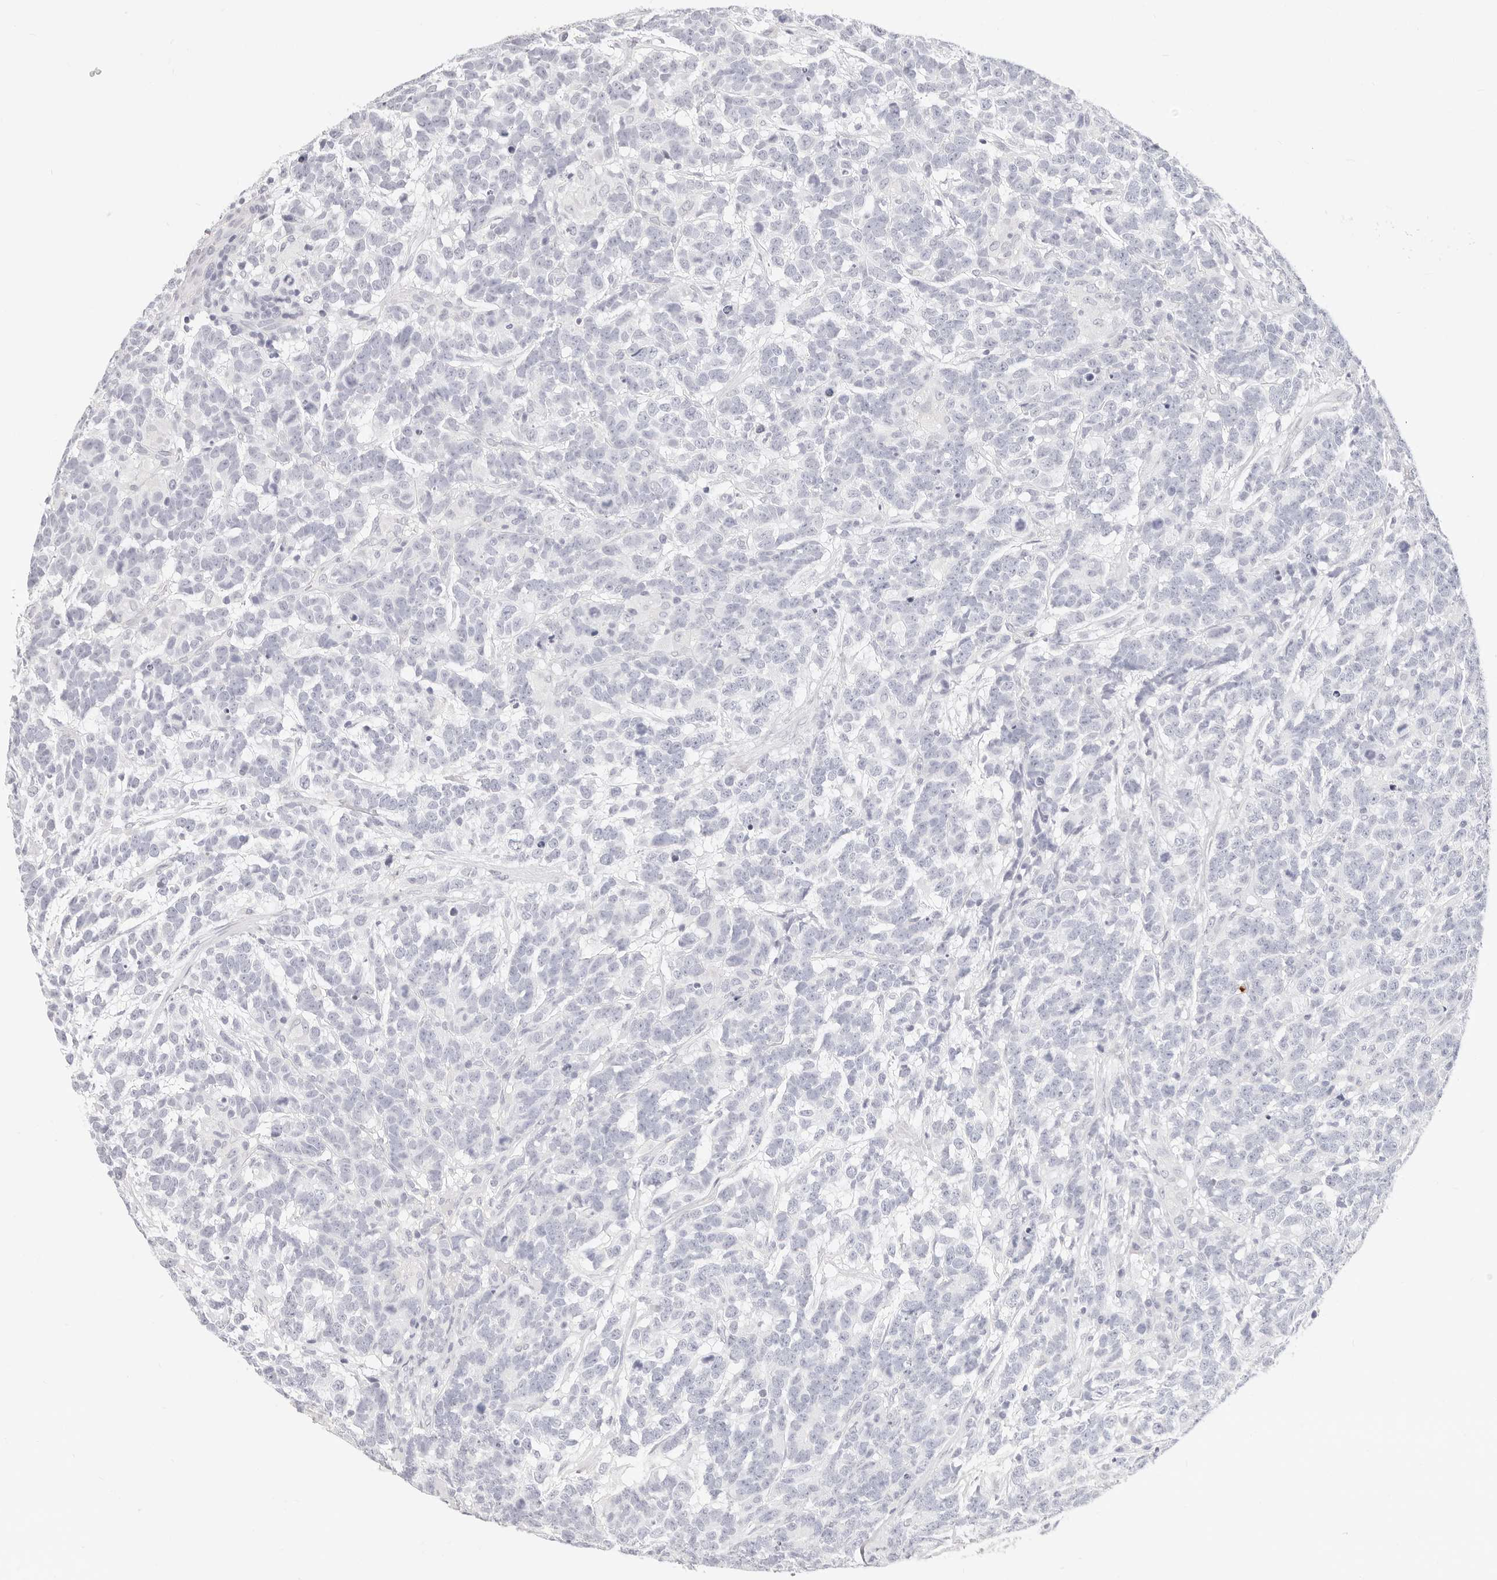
{"staining": {"intensity": "negative", "quantity": "none", "location": "none"}, "tissue": "testis cancer", "cell_type": "Tumor cells", "image_type": "cancer", "snomed": [{"axis": "morphology", "description": "Carcinoma, Embryonal, NOS"}, {"axis": "topography", "description": "Testis"}], "caption": "Protein analysis of testis cancer (embryonal carcinoma) reveals no significant positivity in tumor cells. Nuclei are stained in blue.", "gene": "CAMP", "patient": {"sex": "male", "age": 26}}